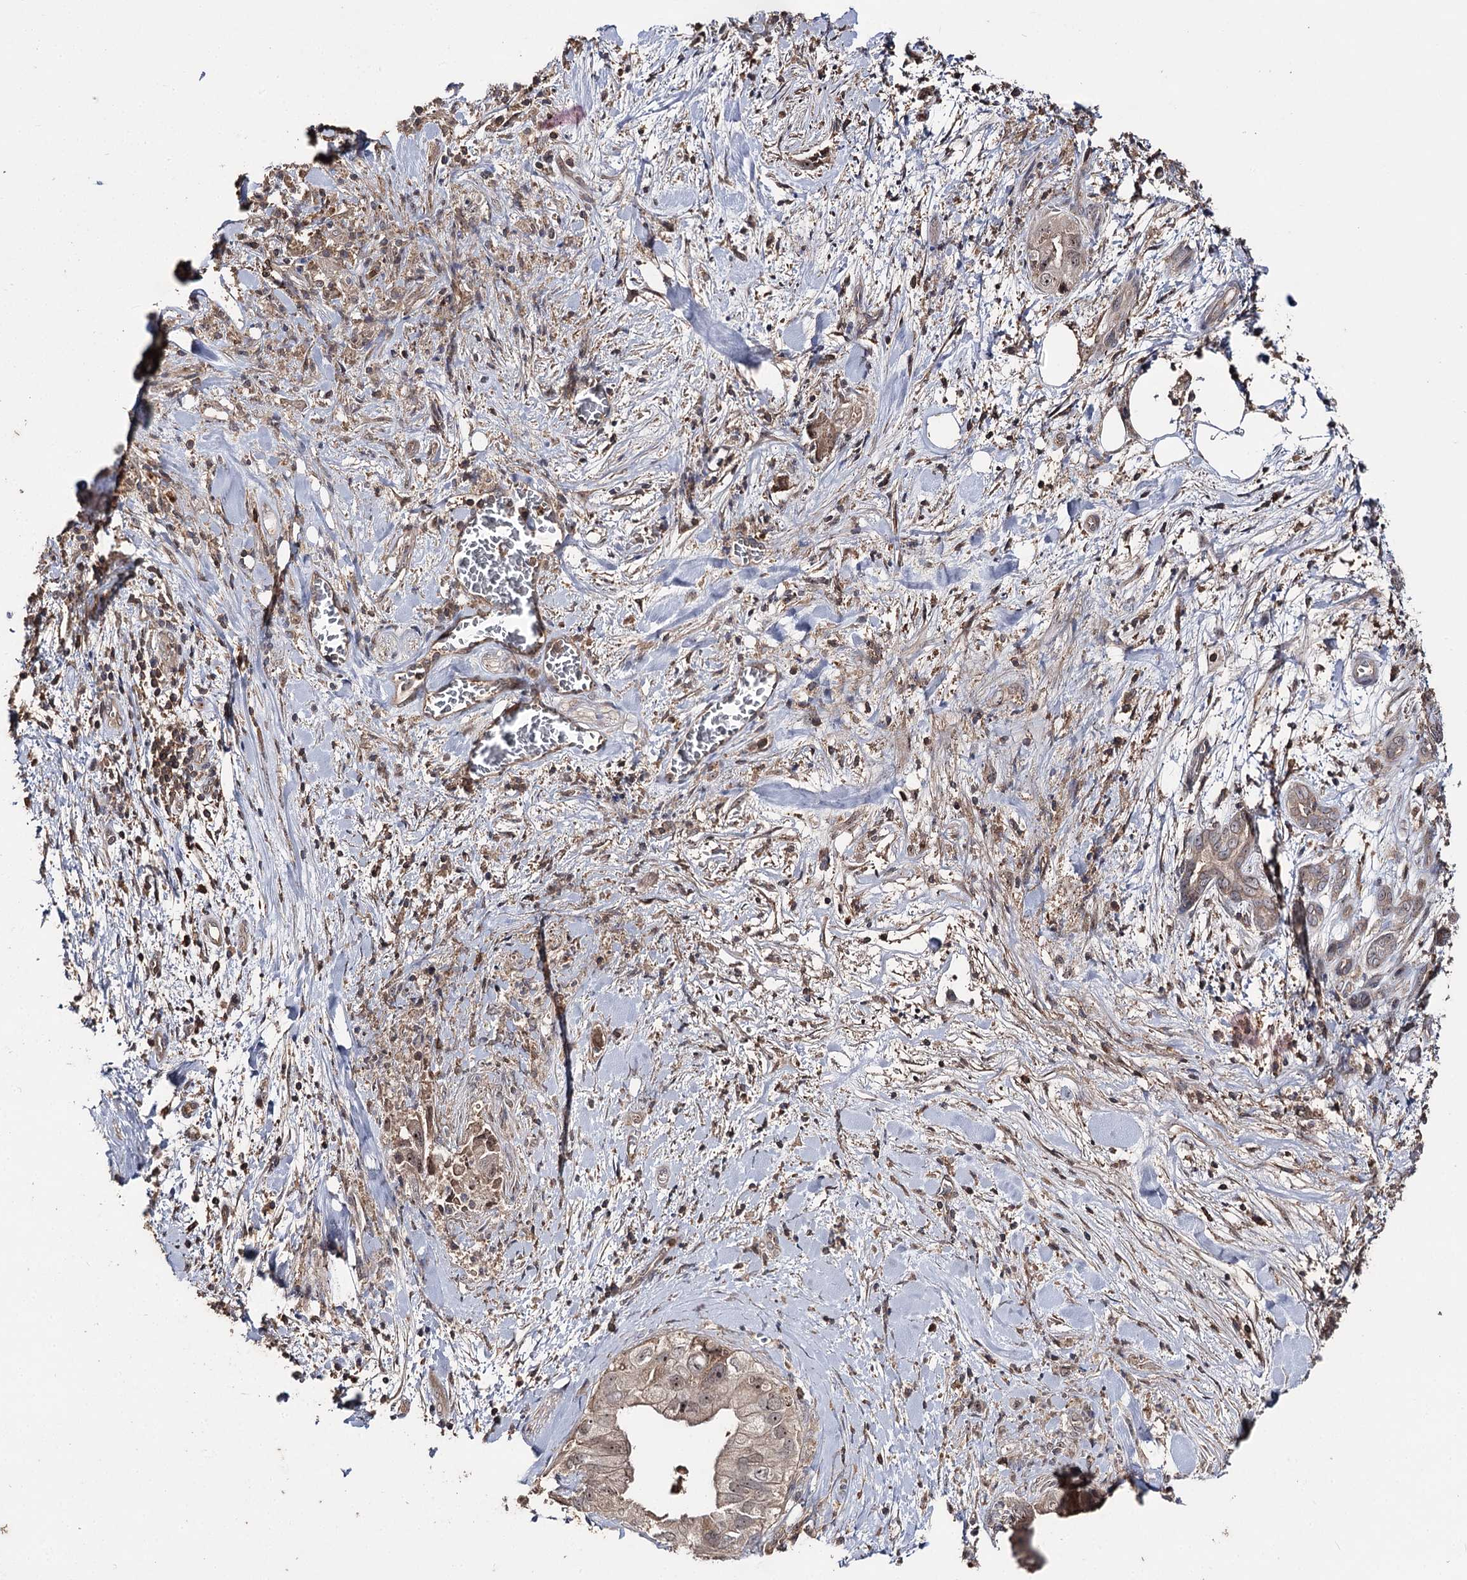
{"staining": {"intensity": "weak", "quantity": ">75%", "location": "cytoplasmic/membranous"}, "tissue": "pancreatic cancer", "cell_type": "Tumor cells", "image_type": "cancer", "snomed": [{"axis": "morphology", "description": "Adenocarcinoma, NOS"}, {"axis": "topography", "description": "Pancreas"}], "caption": "Immunohistochemical staining of pancreatic adenocarcinoma shows low levels of weak cytoplasmic/membranous staining in about >75% of tumor cells. The staining was performed using DAB to visualize the protein expression in brown, while the nuclei were stained in blue with hematoxylin (Magnification: 20x).", "gene": "FAM53B", "patient": {"sex": "female", "age": 78}}